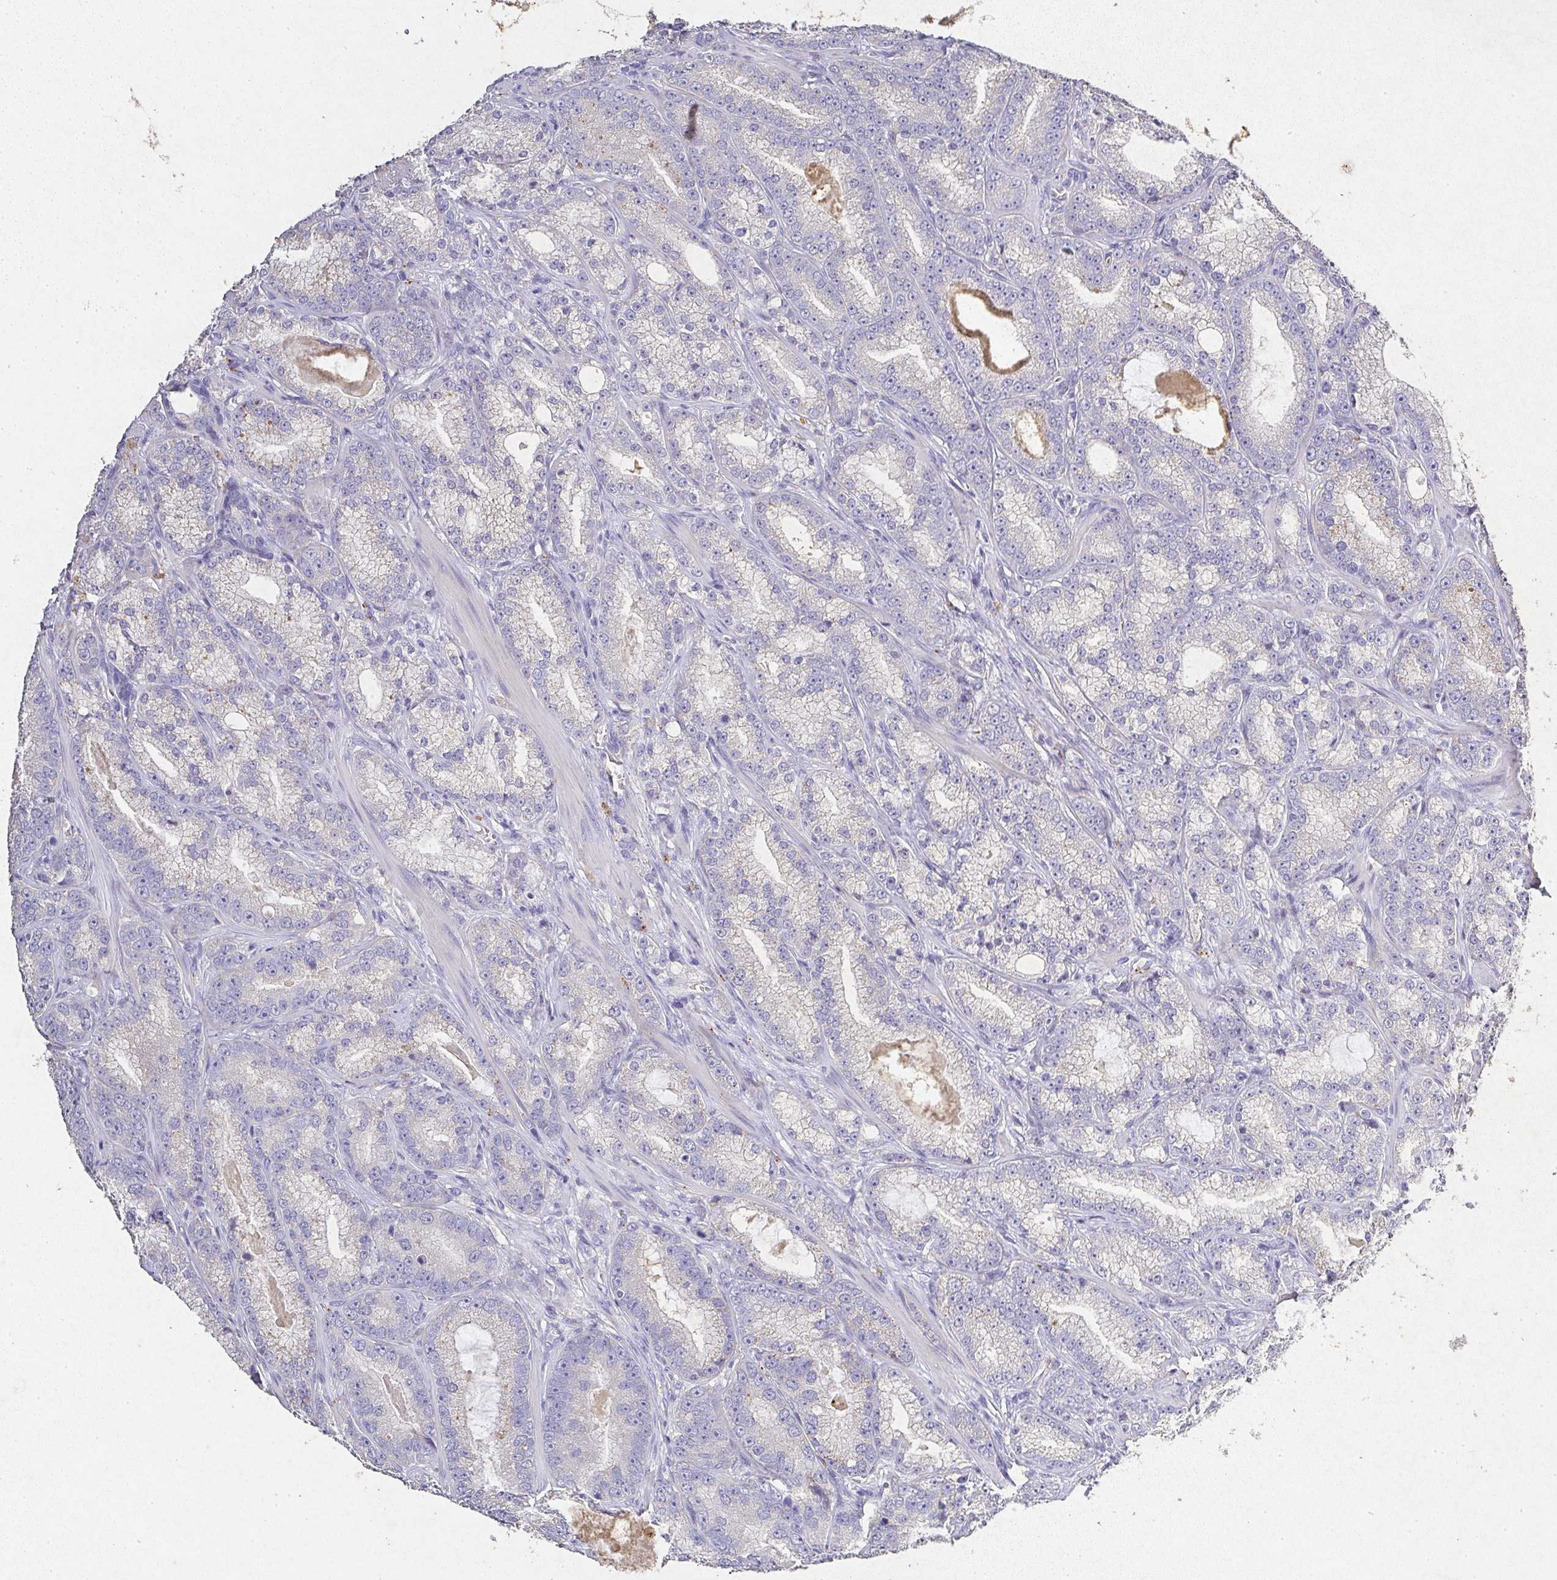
{"staining": {"intensity": "negative", "quantity": "none", "location": "none"}, "tissue": "prostate cancer", "cell_type": "Tumor cells", "image_type": "cancer", "snomed": [{"axis": "morphology", "description": "Adenocarcinoma, High grade"}, {"axis": "topography", "description": "Prostate"}], "caption": "Immunohistochemistry (IHC) image of prostate cancer (adenocarcinoma (high-grade)) stained for a protein (brown), which exhibits no staining in tumor cells.", "gene": "RPS2", "patient": {"sex": "male", "age": 65}}